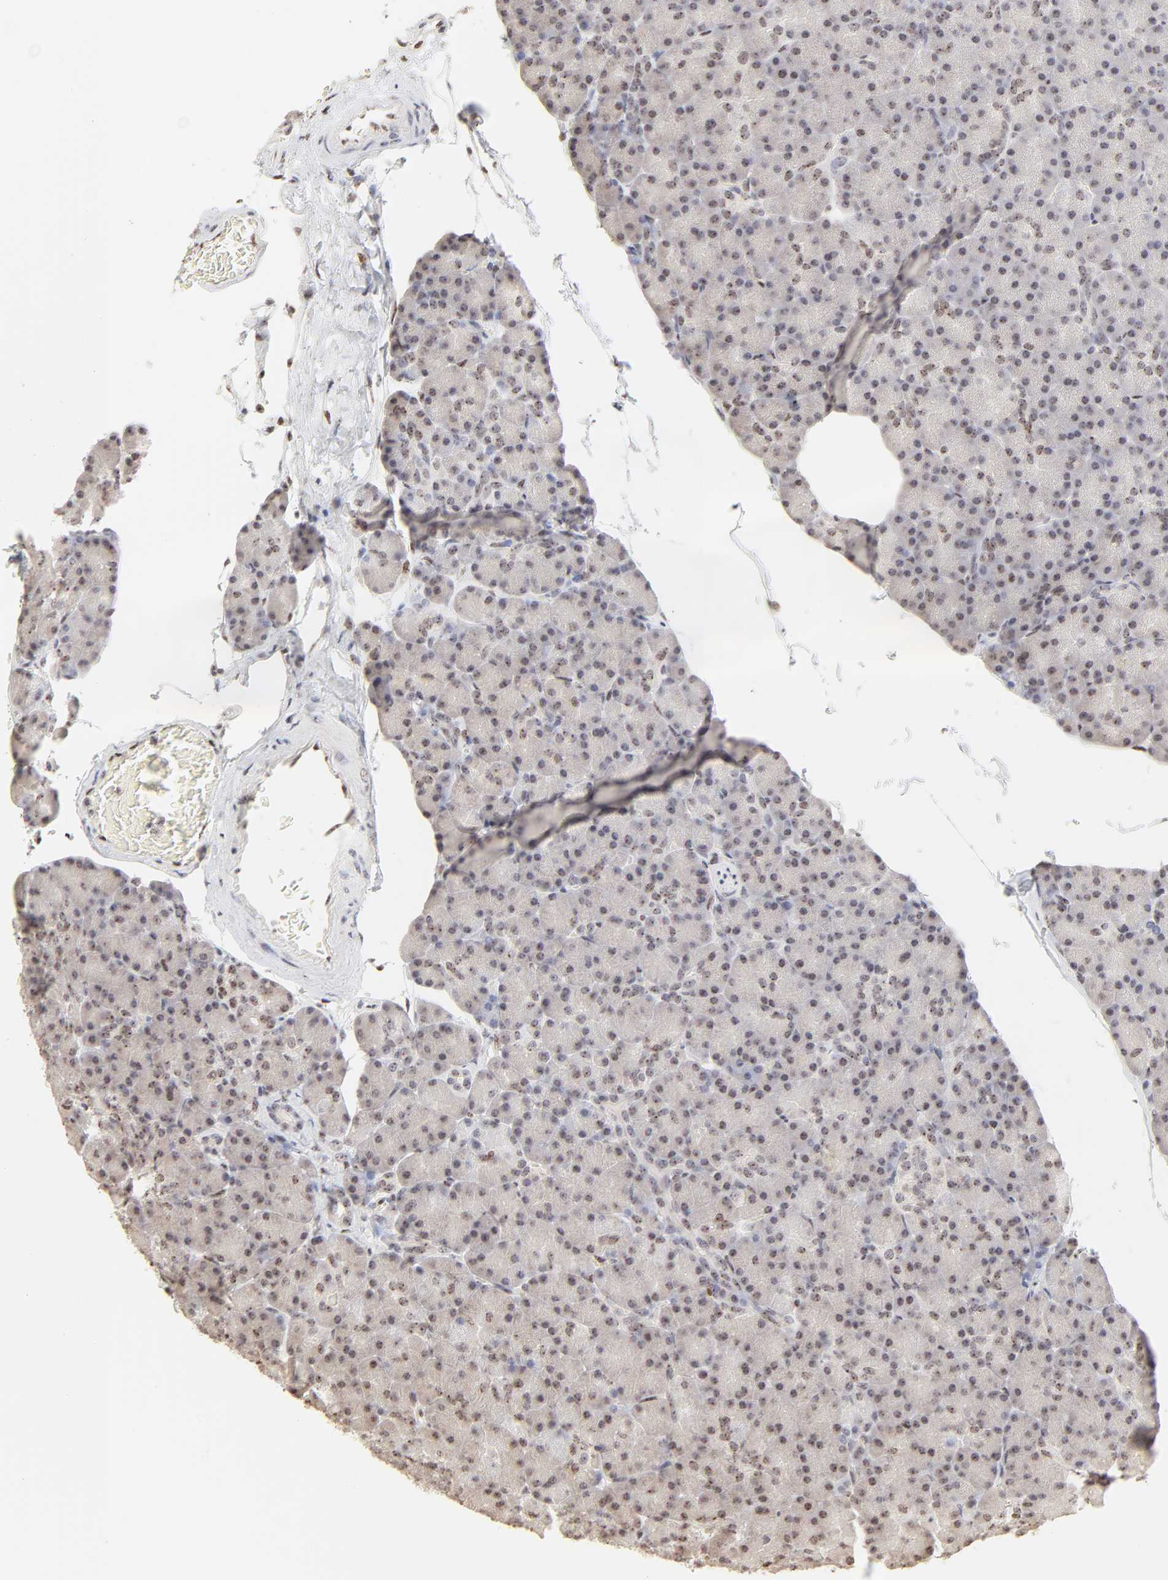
{"staining": {"intensity": "negative", "quantity": "none", "location": "none"}, "tissue": "pancreas", "cell_type": "Exocrine glandular cells", "image_type": "normal", "snomed": [{"axis": "morphology", "description": "Normal tissue, NOS"}, {"axis": "topography", "description": "Pancreas"}], "caption": "Exocrine glandular cells are negative for brown protein staining in unremarkable pancreas. (DAB (3,3'-diaminobenzidine) immunohistochemistry with hematoxylin counter stain).", "gene": "NFIL3", "patient": {"sex": "female", "age": 43}}